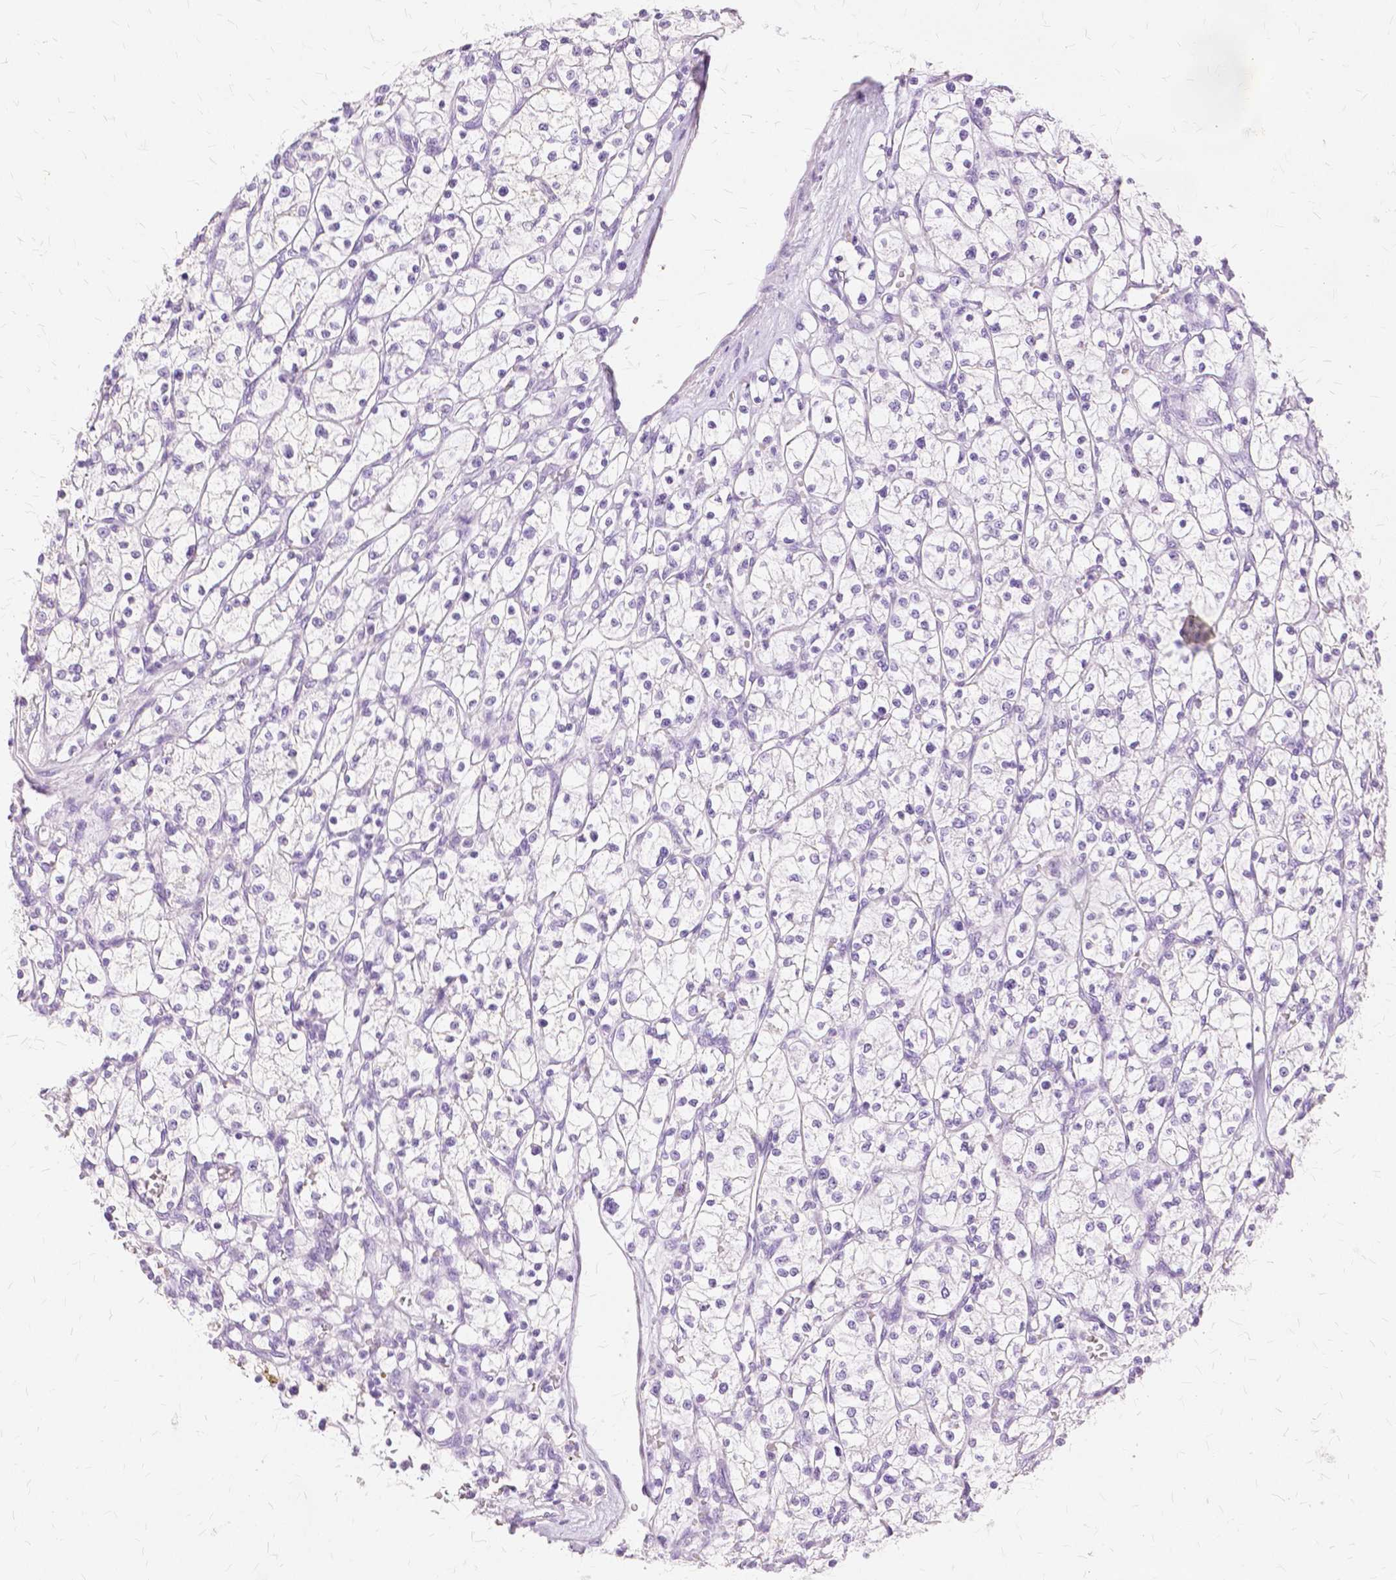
{"staining": {"intensity": "negative", "quantity": "none", "location": "none"}, "tissue": "renal cancer", "cell_type": "Tumor cells", "image_type": "cancer", "snomed": [{"axis": "morphology", "description": "Adenocarcinoma, NOS"}, {"axis": "topography", "description": "Kidney"}], "caption": "There is no significant positivity in tumor cells of adenocarcinoma (renal).", "gene": "TGM1", "patient": {"sex": "female", "age": 64}}